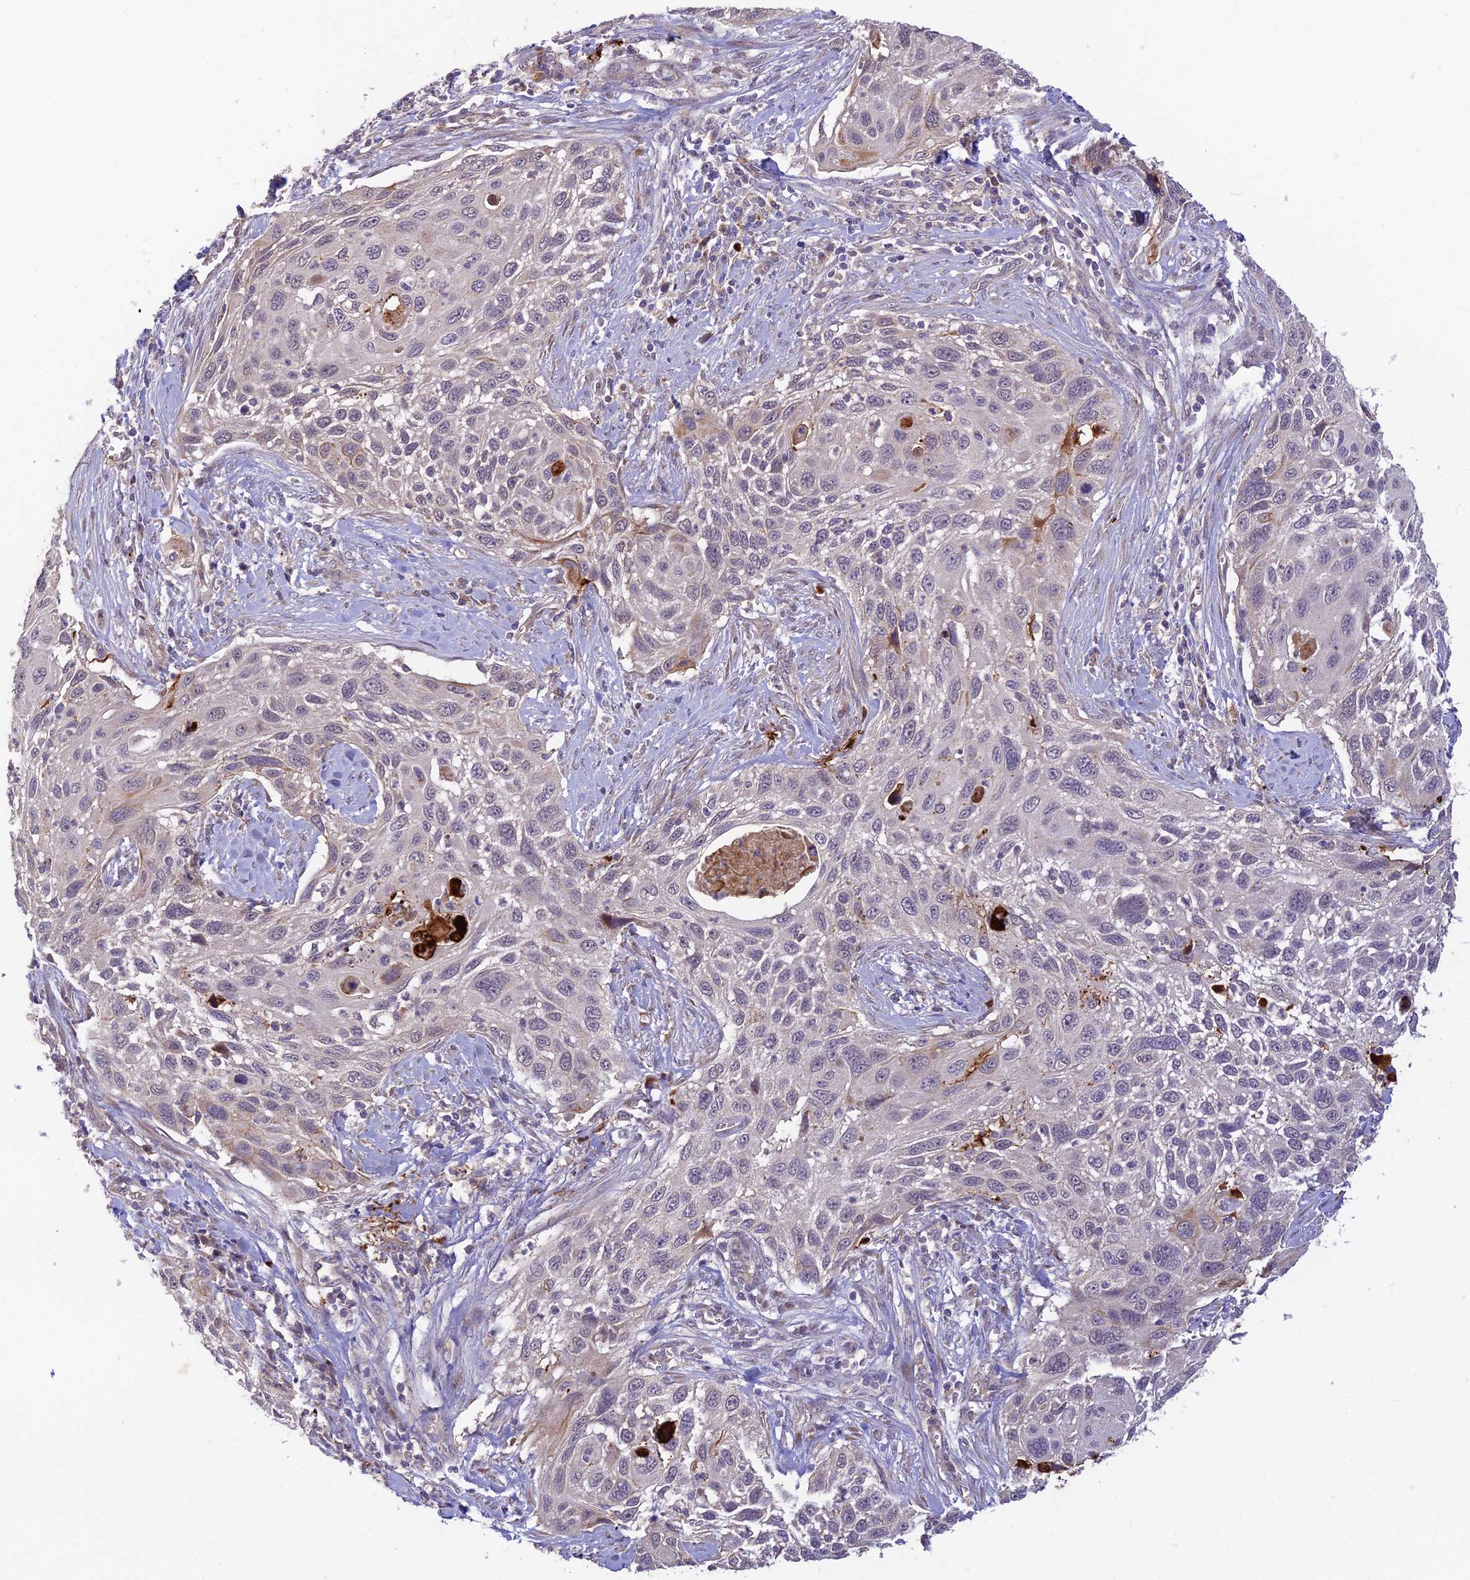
{"staining": {"intensity": "negative", "quantity": "none", "location": "none"}, "tissue": "cervical cancer", "cell_type": "Tumor cells", "image_type": "cancer", "snomed": [{"axis": "morphology", "description": "Squamous cell carcinoma, NOS"}, {"axis": "topography", "description": "Cervix"}], "caption": "DAB (3,3'-diaminobenzidine) immunohistochemical staining of cervical cancer (squamous cell carcinoma) reveals no significant positivity in tumor cells.", "gene": "ASPDH", "patient": {"sex": "female", "age": 70}}